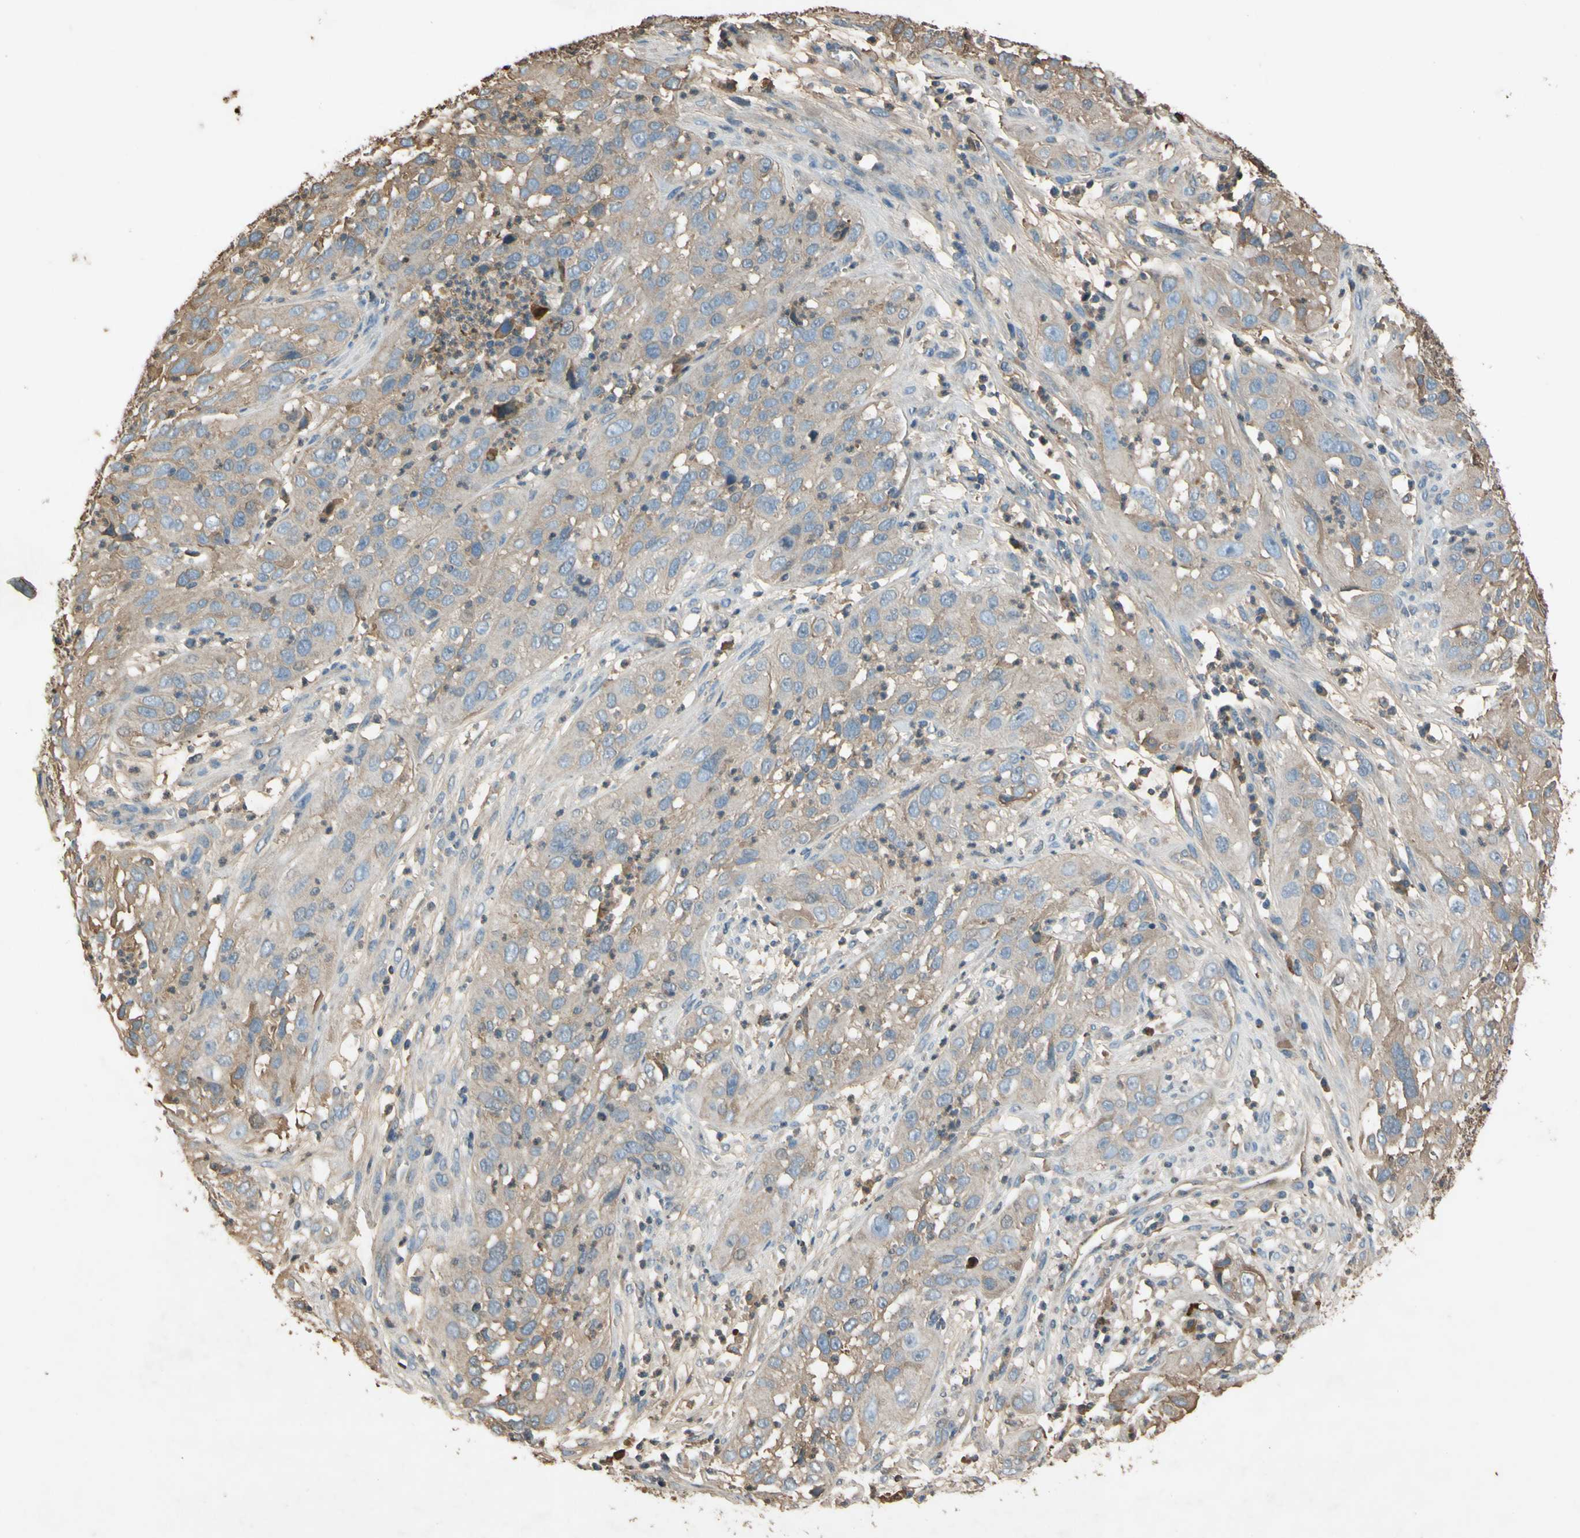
{"staining": {"intensity": "weak", "quantity": ">75%", "location": "cytoplasmic/membranous"}, "tissue": "cervical cancer", "cell_type": "Tumor cells", "image_type": "cancer", "snomed": [{"axis": "morphology", "description": "Squamous cell carcinoma, NOS"}, {"axis": "topography", "description": "Cervix"}], "caption": "There is low levels of weak cytoplasmic/membranous positivity in tumor cells of cervical cancer (squamous cell carcinoma), as demonstrated by immunohistochemical staining (brown color).", "gene": "TIMP2", "patient": {"sex": "female", "age": 32}}